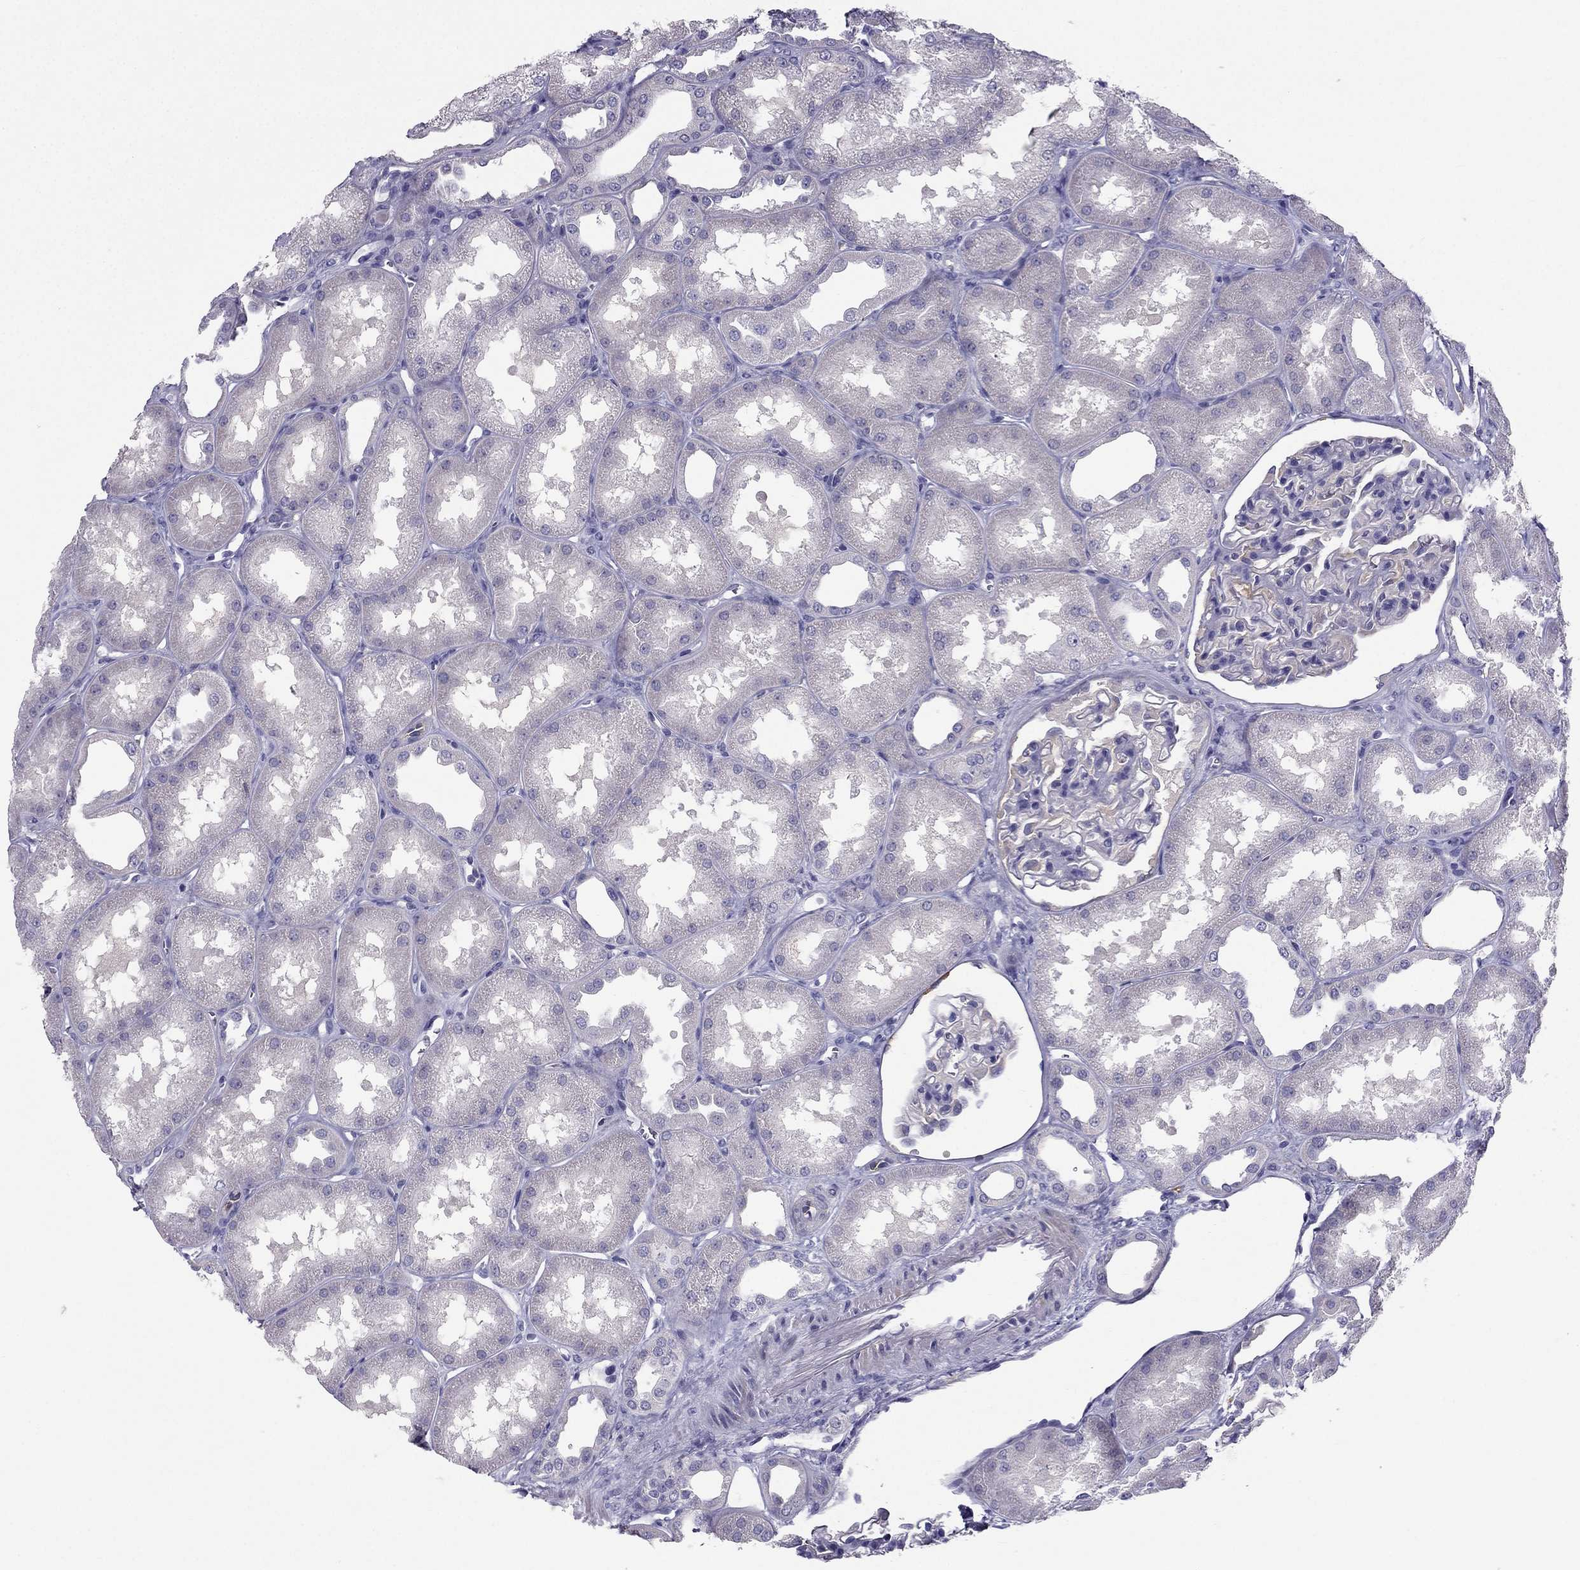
{"staining": {"intensity": "weak", "quantity": "25%-75%", "location": "cytoplasmic/membranous"}, "tissue": "kidney", "cell_type": "Cells in glomeruli", "image_type": "normal", "snomed": [{"axis": "morphology", "description": "Normal tissue, NOS"}, {"axis": "topography", "description": "Kidney"}], "caption": "Protein positivity by immunohistochemistry (IHC) reveals weak cytoplasmic/membranous staining in about 25%-75% of cells in glomeruli in unremarkable kidney. (IHC, brightfield microscopy, high magnification).", "gene": "SYT5", "patient": {"sex": "male", "age": 61}}